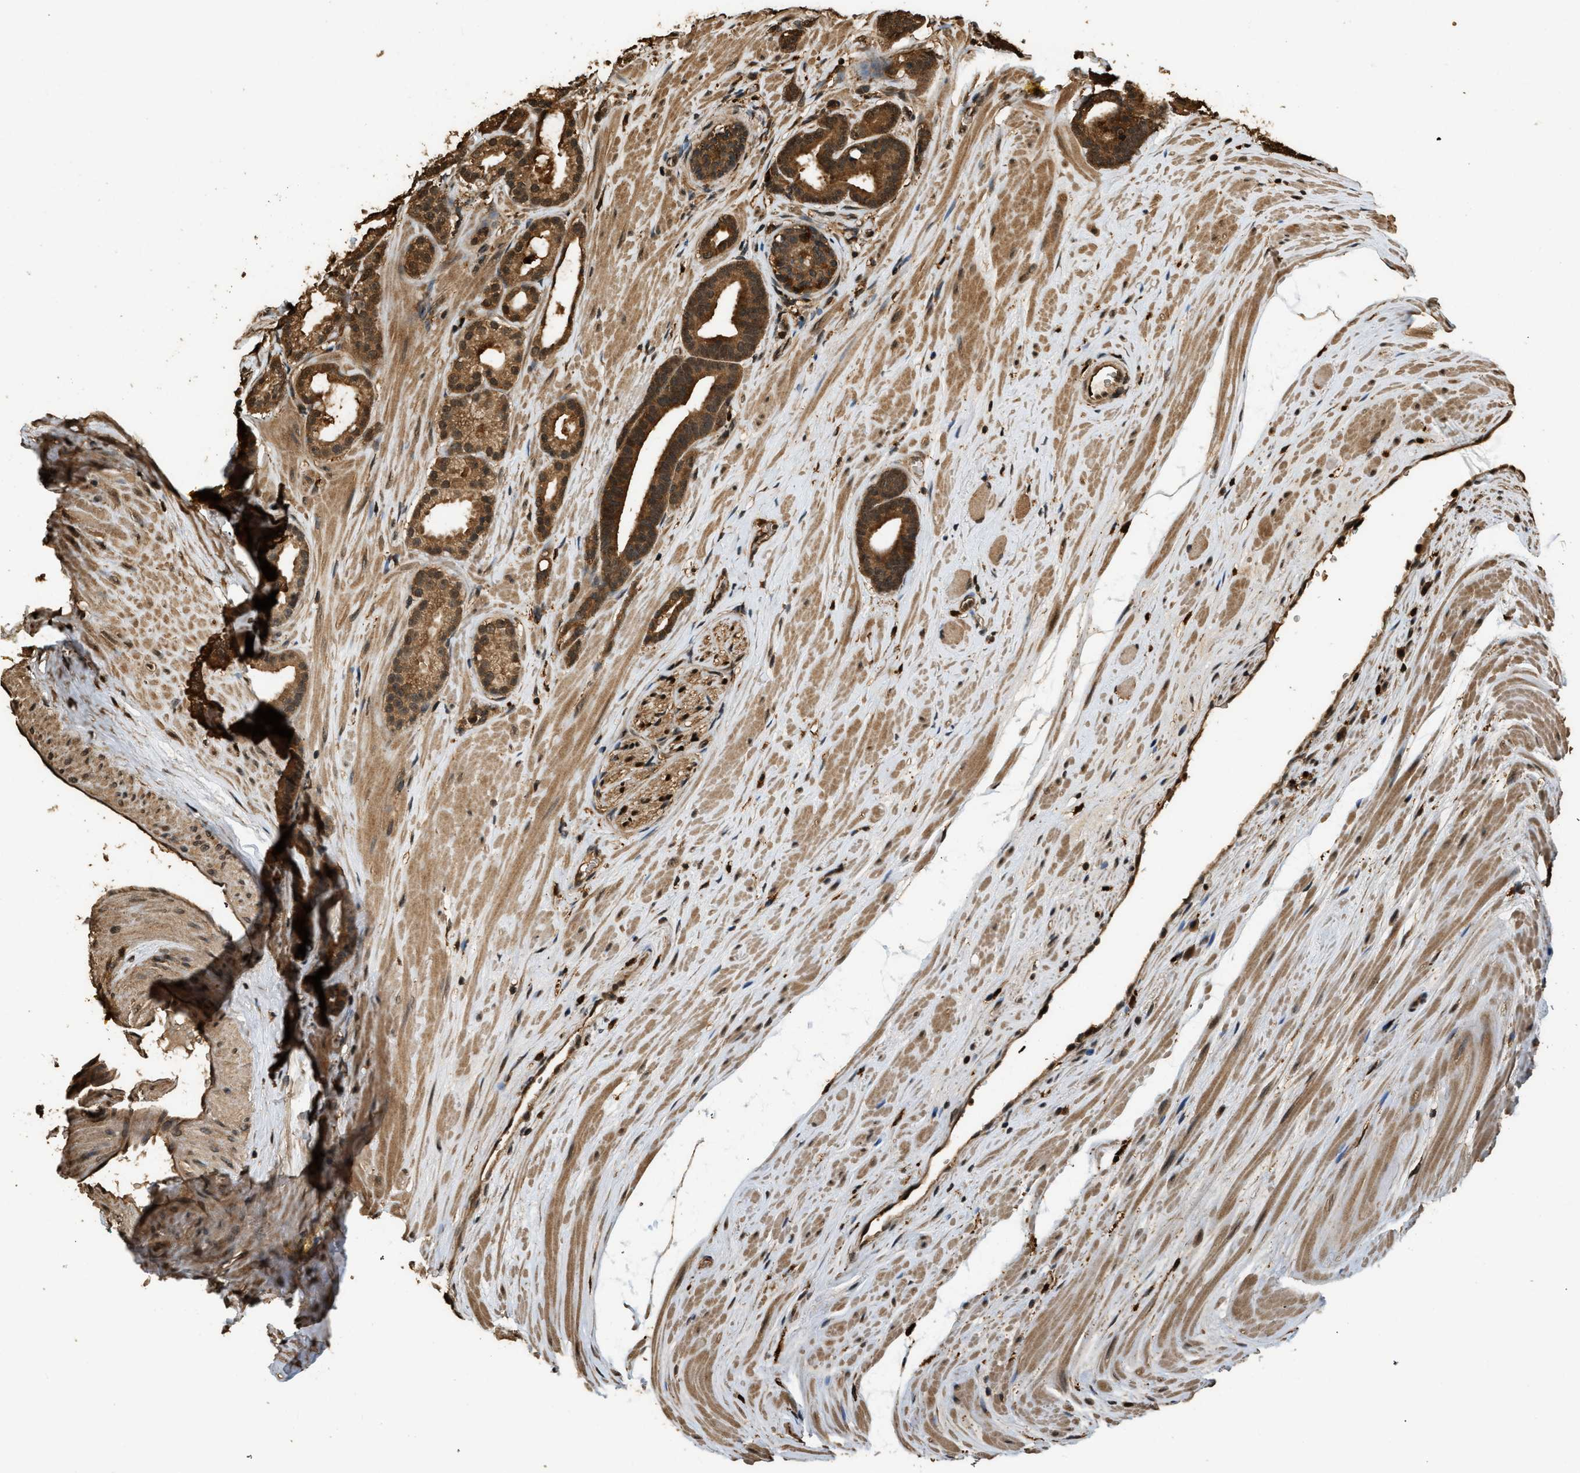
{"staining": {"intensity": "strong", "quantity": ">75%", "location": "cytoplasmic/membranous"}, "tissue": "prostate cancer", "cell_type": "Tumor cells", "image_type": "cancer", "snomed": [{"axis": "morphology", "description": "Adenocarcinoma, High grade"}, {"axis": "topography", "description": "Prostate"}], "caption": "Immunohistochemical staining of prostate cancer (adenocarcinoma (high-grade)) shows high levels of strong cytoplasmic/membranous protein expression in approximately >75% of tumor cells. (DAB IHC with brightfield microscopy, high magnification).", "gene": "RAP2A", "patient": {"sex": "male", "age": 60}}